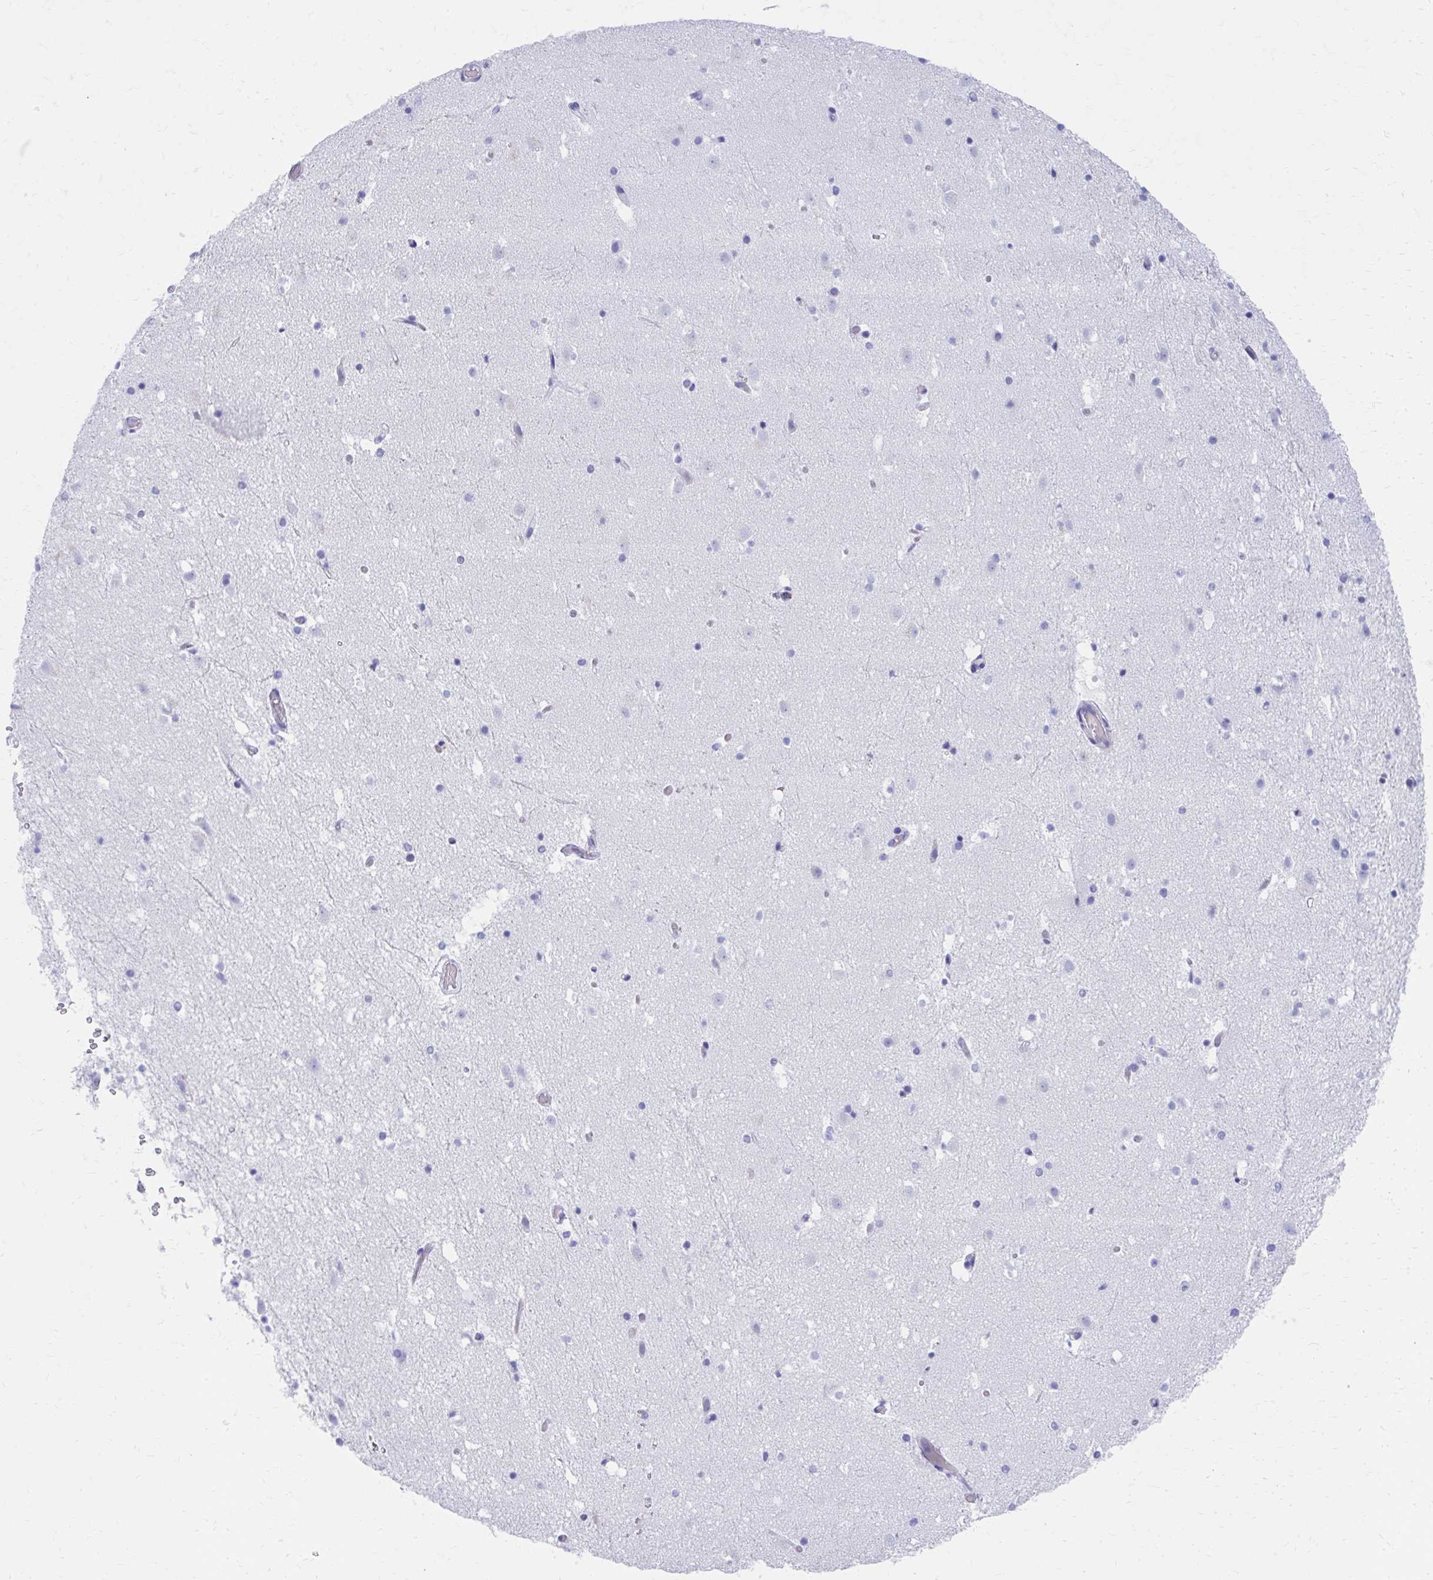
{"staining": {"intensity": "negative", "quantity": "none", "location": "none"}, "tissue": "caudate", "cell_type": "Glial cells", "image_type": "normal", "snomed": [{"axis": "morphology", "description": "Normal tissue, NOS"}, {"axis": "topography", "description": "Lateral ventricle wall"}], "caption": "High power microscopy micrograph of an immunohistochemistry (IHC) photomicrograph of benign caudate, revealing no significant positivity in glial cells.", "gene": "RUNX3", "patient": {"sex": "male", "age": 37}}